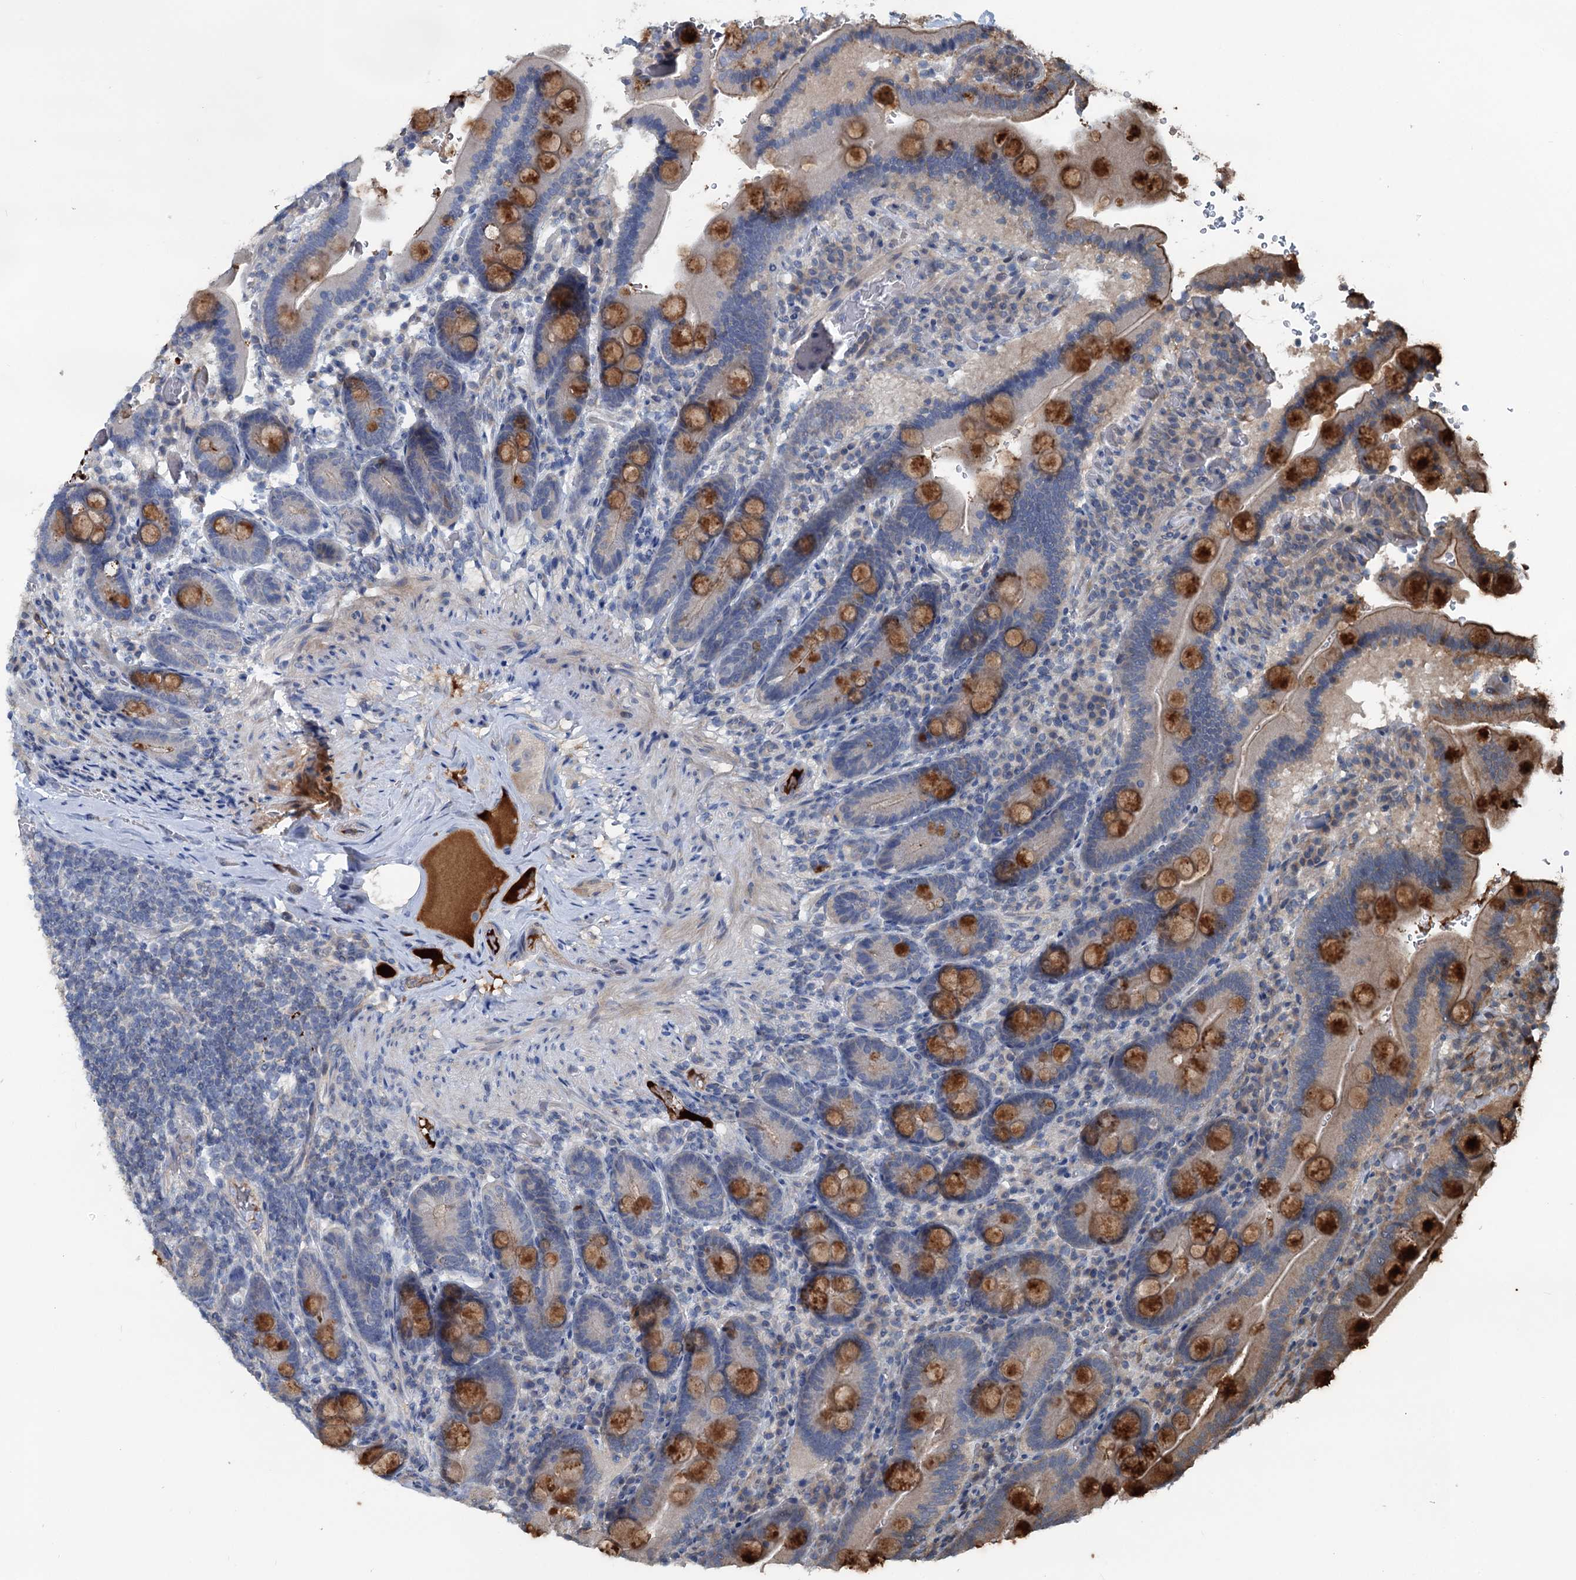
{"staining": {"intensity": "moderate", "quantity": ">75%", "location": "cytoplasmic/membranous"}, "tissue": "duodenum", "cell_type": "Glandular cells", "image_type": "normal", "snomed": [{"axis": "morphology", "description": "Normal tissue, NOS"}, {"axis": "topography", "description": "Duodenum"}], "caption": "Immunohistochemistry (IHC) of benign duodenum exhibits medium levels of moderate cytoplasmic/membranous positivity in about >75% of glandular cells. Immunohistochemistry (IHC) stains the protein in brown and the nuclei are stained blue.", "gene": "TEDC1", "patient": {"sex": "female", "age": 62}}